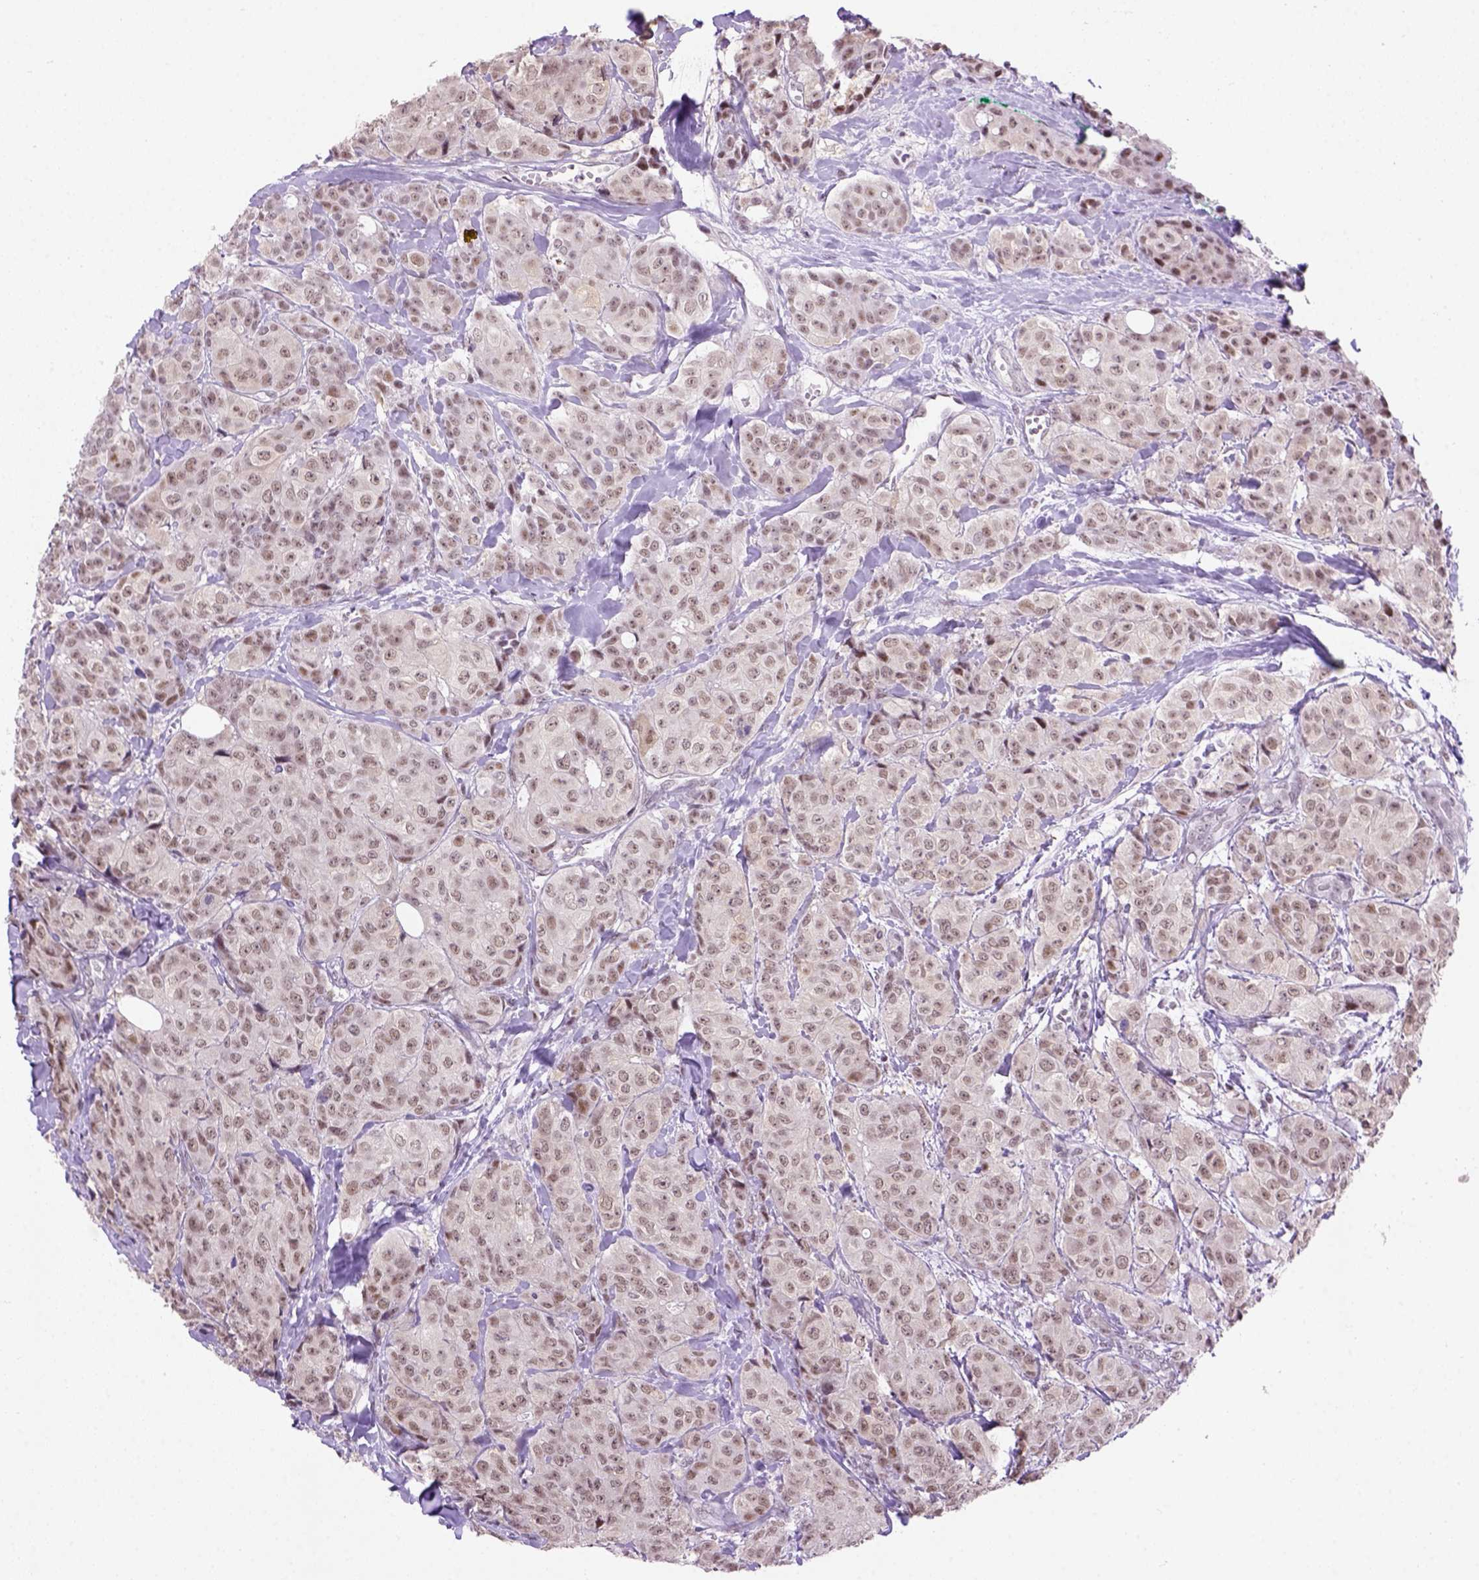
{"staining": {"intensity": "weak", "quantity": "25%-75%", "location": "nuclear"}, "tissue": "breast cancer", "cell_type": "Tumor cells", "image_type": "cancer", "snomed": [{"axis": "morphology", "description": "Duct carcinoma"}, {"axis": "topography", "description": "Breast"}], "caption": "Weak nuclear staining is present in approximately 25%-75% of tumor cells in intraductal carcinoma (breast).", "gene": "TBPL1", "patient": {"sex": "female", "age": 43}}